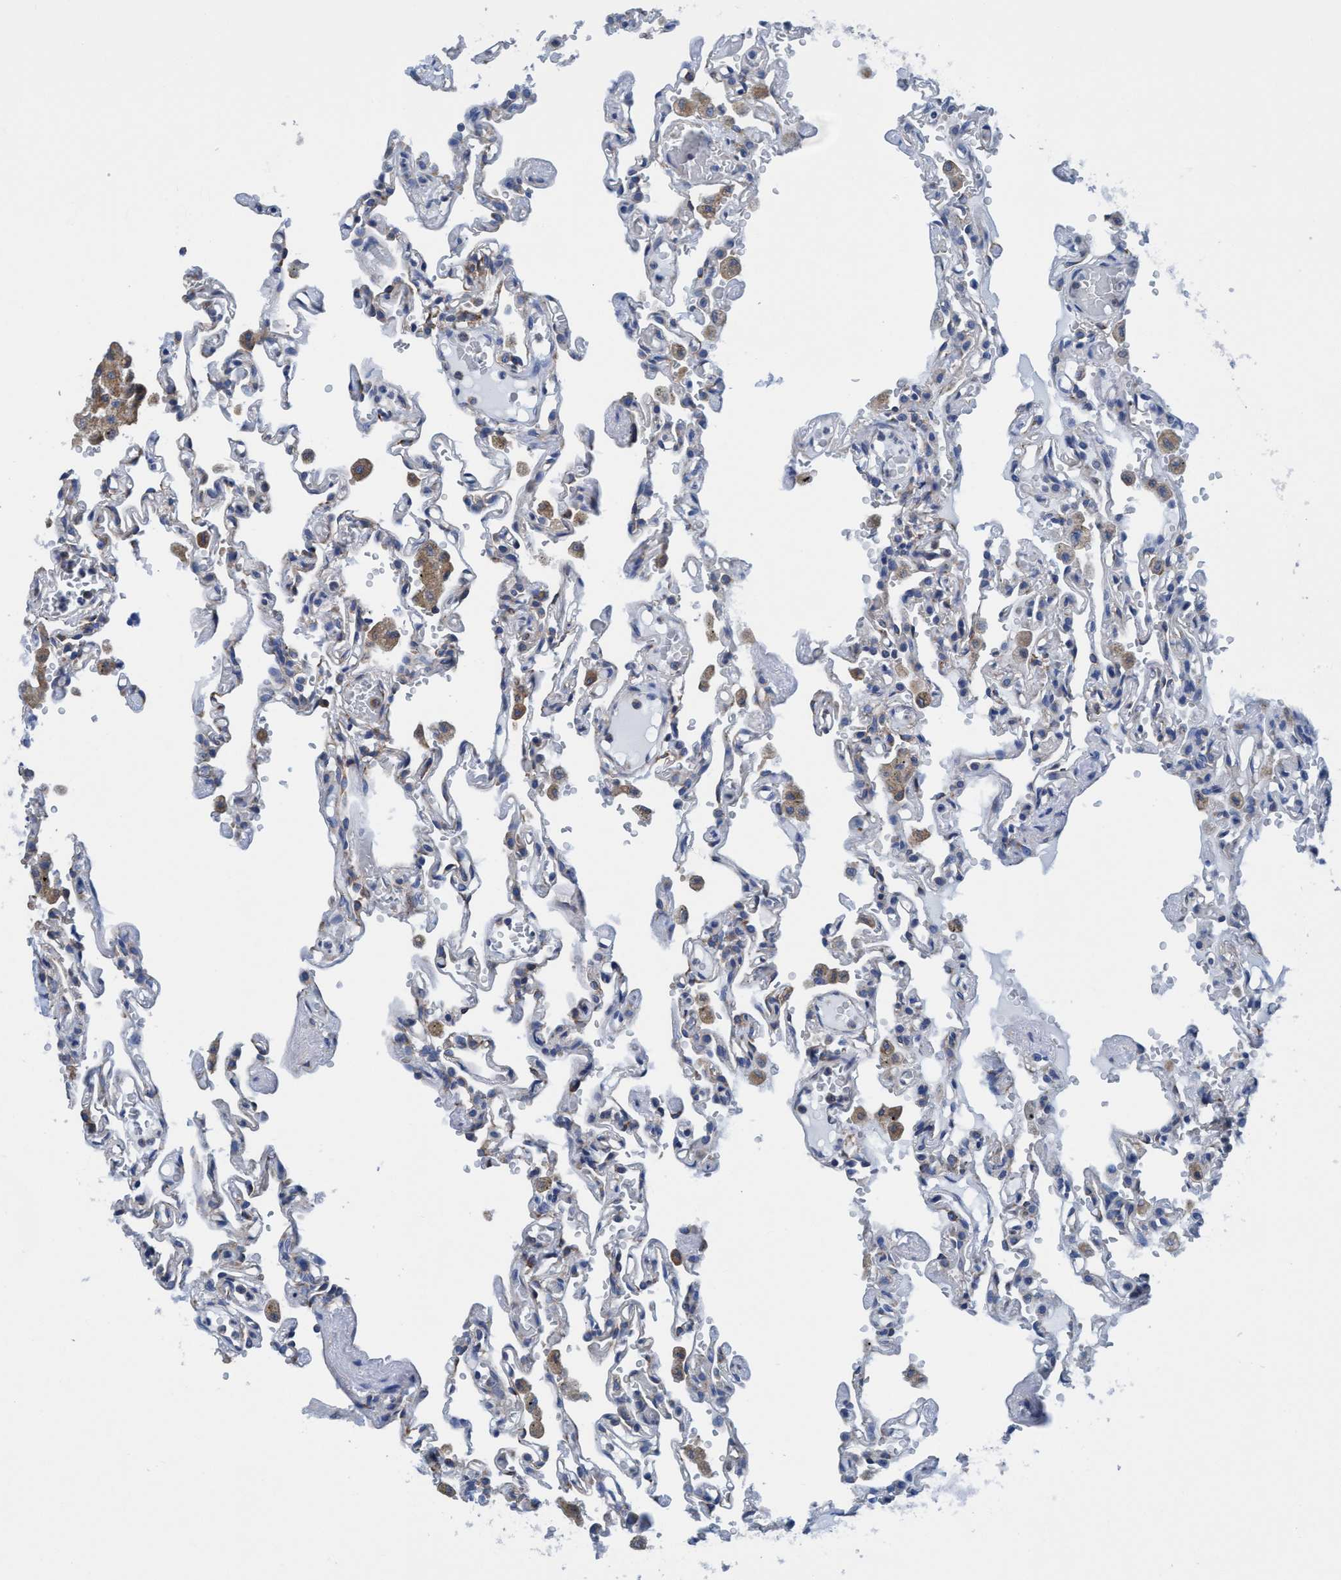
{"staining": {"intensity": "negative", "quantity": "none", "location": "none"}, "tissue": "lung", "cell_type": "Alveolar cells", "image_type": "normal", "snomed": [{"axis": "morphology", "description": "Normal tissue, NOS"}, {"axis": "topography", "description": "Lung"}], "caption": "Alveolar cells show no significant protein expression in unremarkable lung. (DAB immunohistochemistry (IHC) visualized using brightfield microscopy, high magnification).", "gene": "NMT1", "patient": {"sex": "male", "age": 21}}